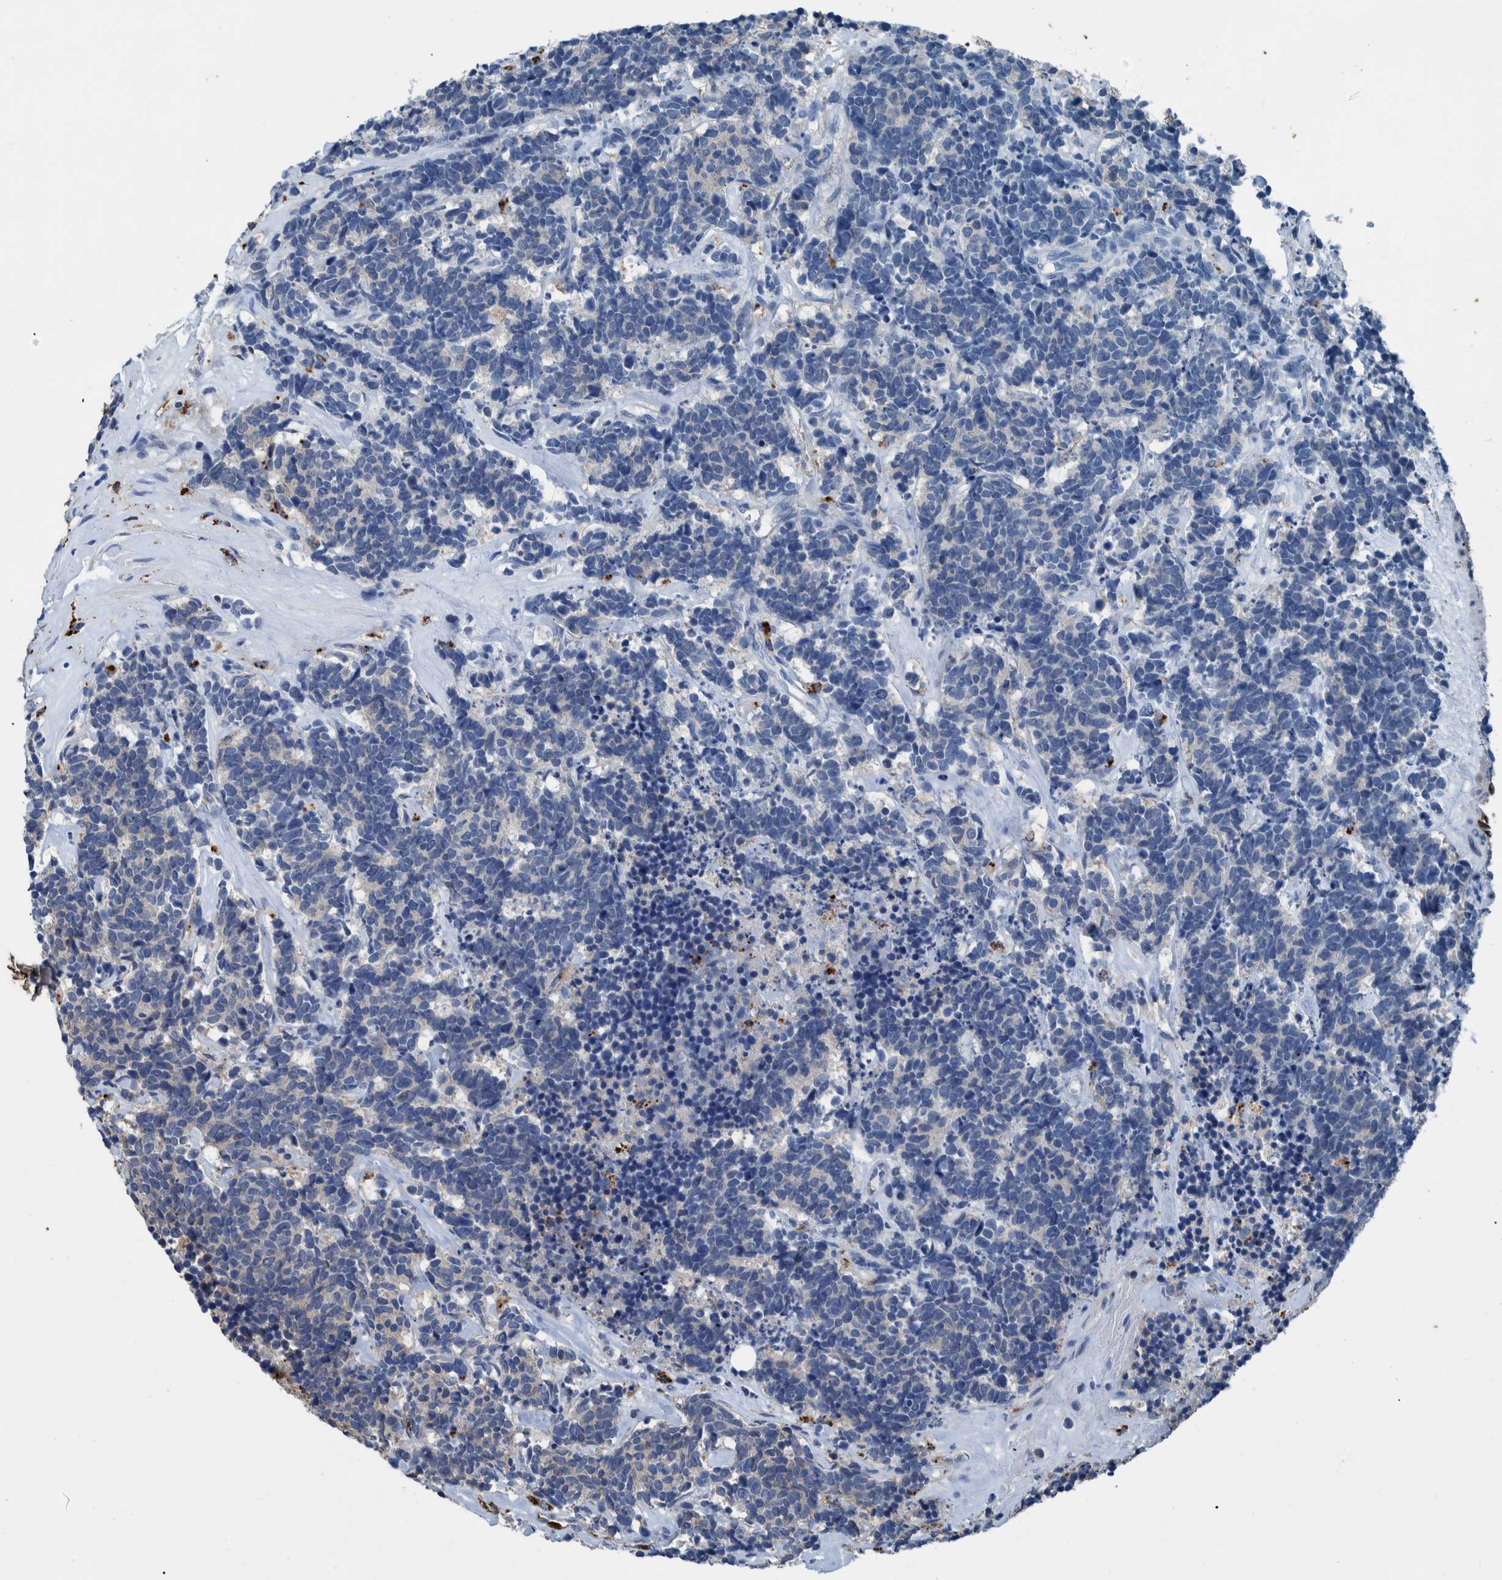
{"staining": {"intensity": "negative", "quantity": "none", "location": "none"}, "tissue": "carcinoid", "cell_type": "Tumor cells", "image_type": "cancer", "snomed": [{"axis": "morphology", "description": "Carcinoma, NOS"}, {"axis": "morphology", "description": "Carcinoid, malignant, NOS"}, {"axis": "topography", "description": "Urinary bladder"}], "caption": "Immunohistochemistry micrograph of neoplastic tissue: carcinoma stained with DAB (3,3'-diaminobenzidine) displays no significant protein positivity in tumor cells.", "gene": "IDO1", "patient": {"sex": "male", "age": 57}}